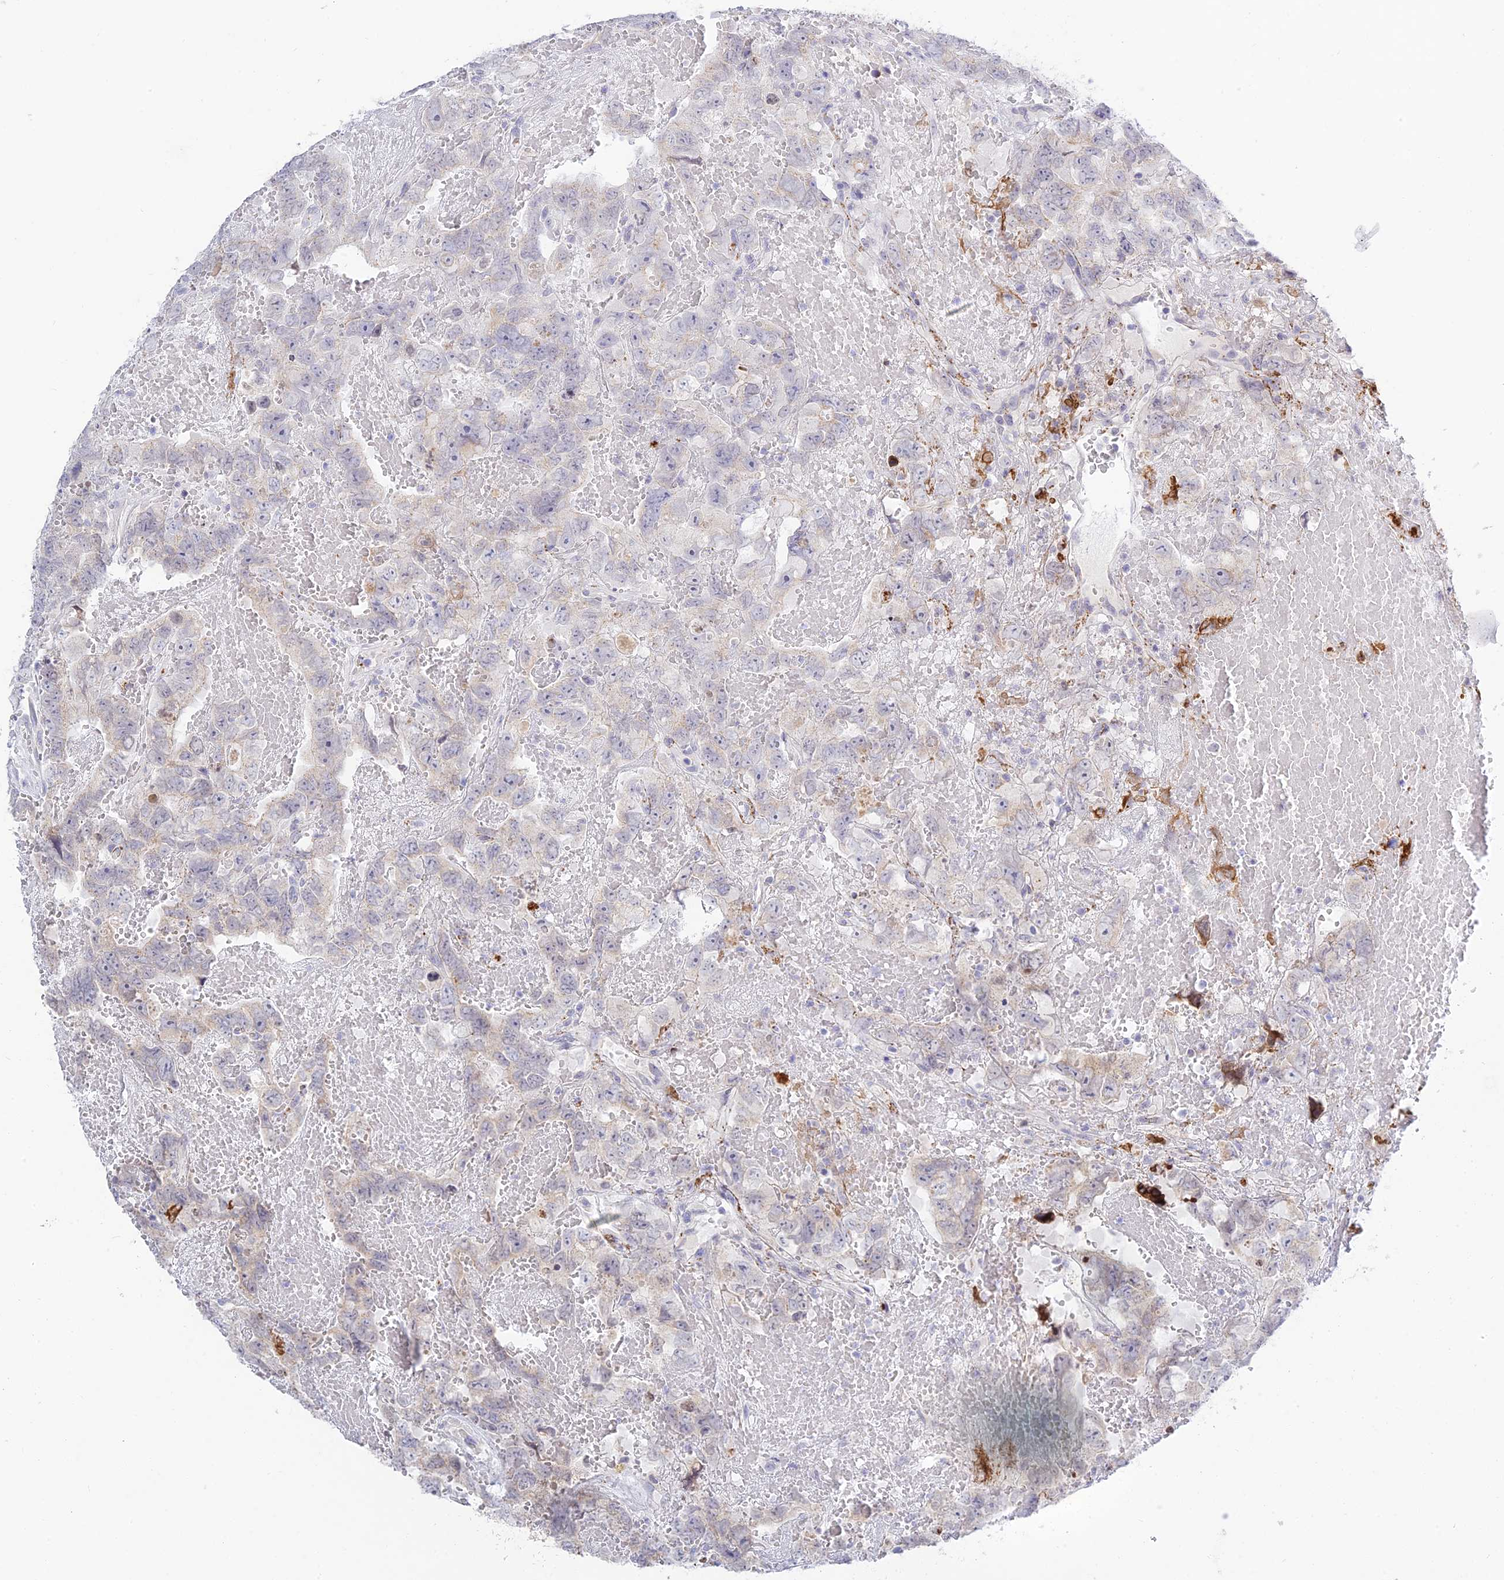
{"staining": {"intensity": "negative", "quantity": "none", "location": "none"}, "tissue": "testis cancer", "cell_type": "Tumor cells", "image_type": "cancer", "snomed": [{"axis": "morphology", "description": "Carcinoma, Embryonal, NOS"}, {"axis": "topography", "description": "Testis"}], "caption": "IHC micrograph of neoplastic tissue: human testis cancer (embryonal carcinoma) stained with DAB exhibits no significant protein staining in tumor cells.", "gene": "TMEM40", "patient": {"sex": "male", "age": 45}}